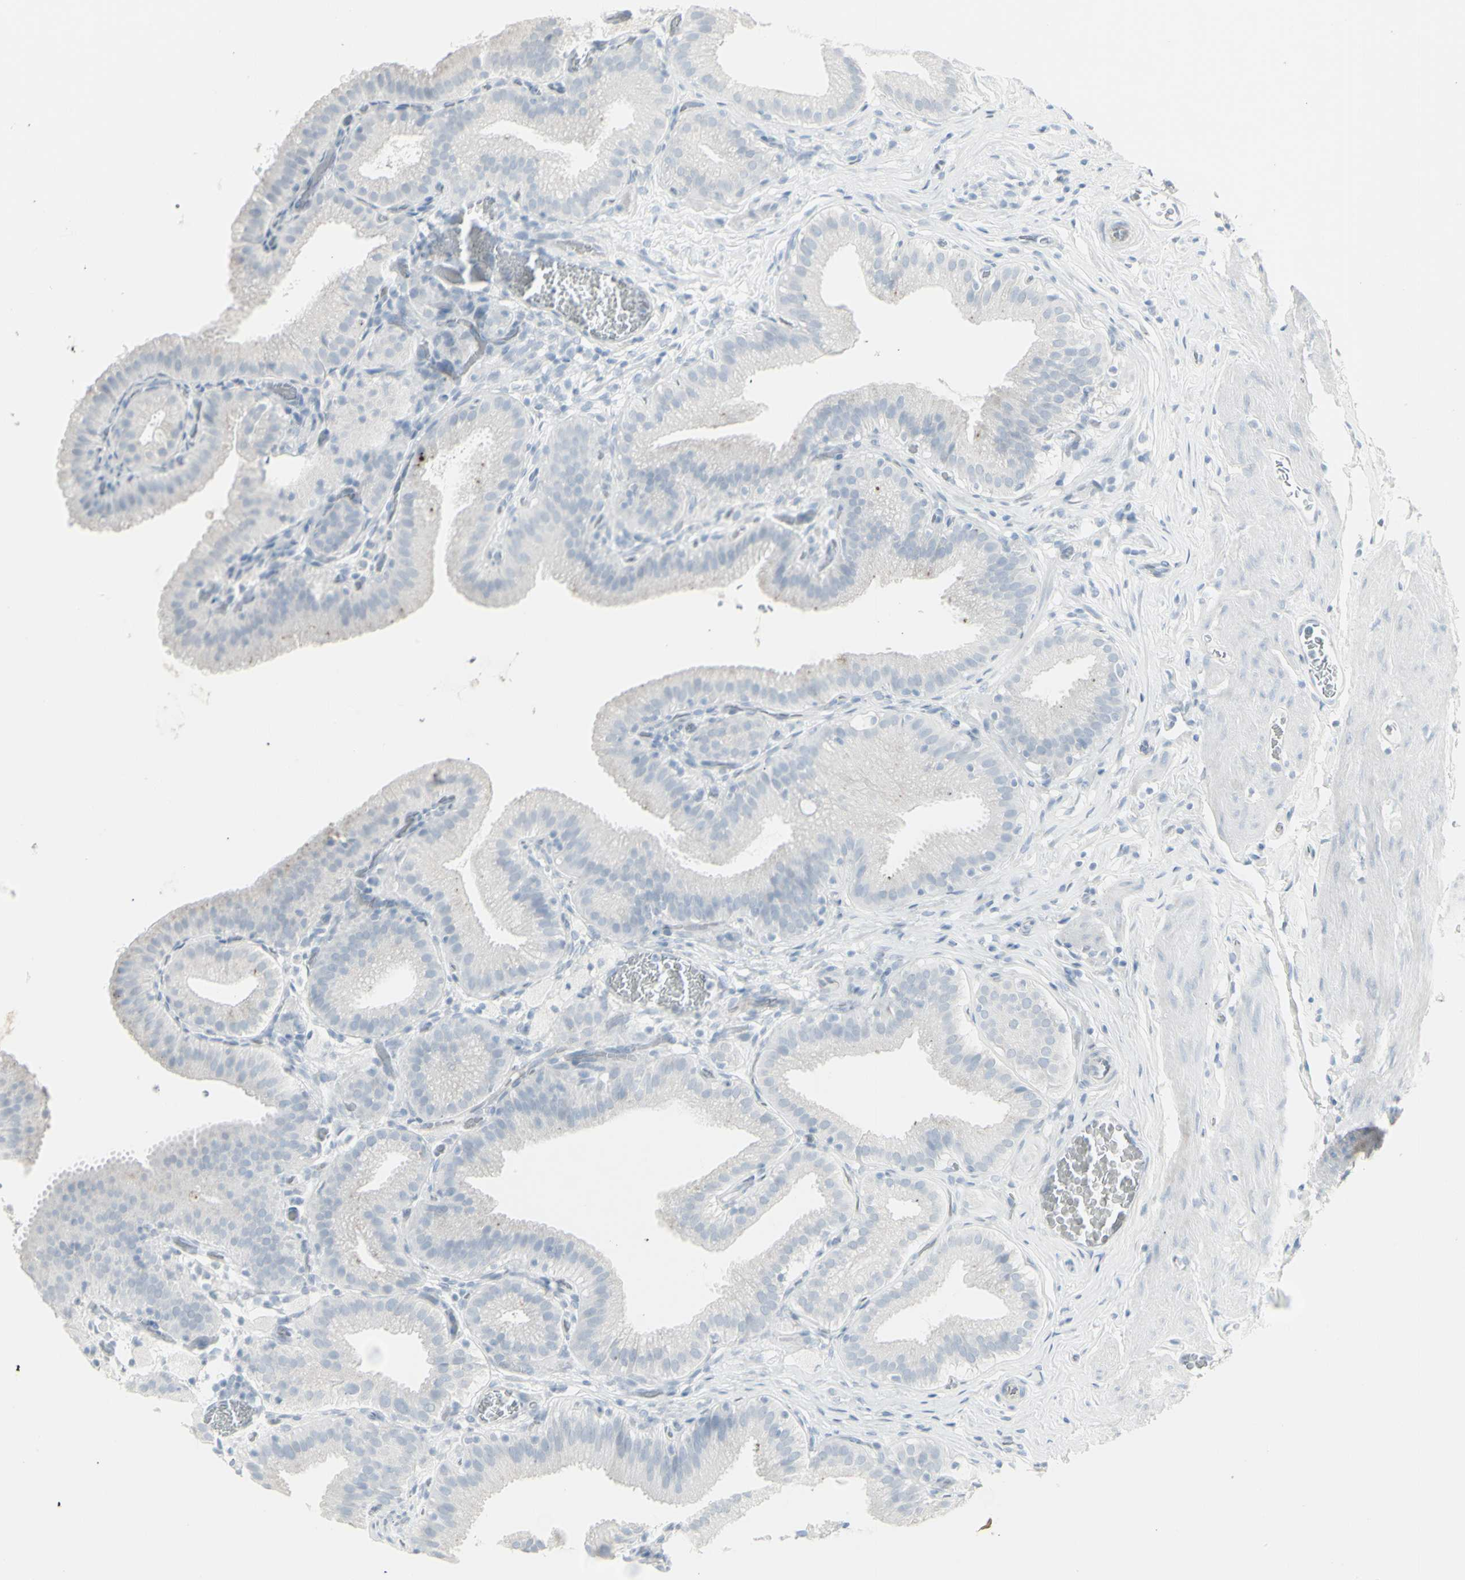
{"staining": {"intensity": "negative", "quantity": "none", "location": "none"}, "tissue": "gallbladder", "cell_type": "Glandular cells", "image_type": "normal", "snomed": [{"axis": "morphology", "description": "Normal tissue, NOS"}, {"axis": "topography", "description": "Gallbladder"}], "caption": "Immunohistochemistry (IHC) micrograph of benign gallbladder: gallbladder stained with DAB demonstrates no significant protein staining in glandular cells. Nuclei are stained in blue.", "gene": "YBX2", "patient": {"sex": "male", "age": 54}}